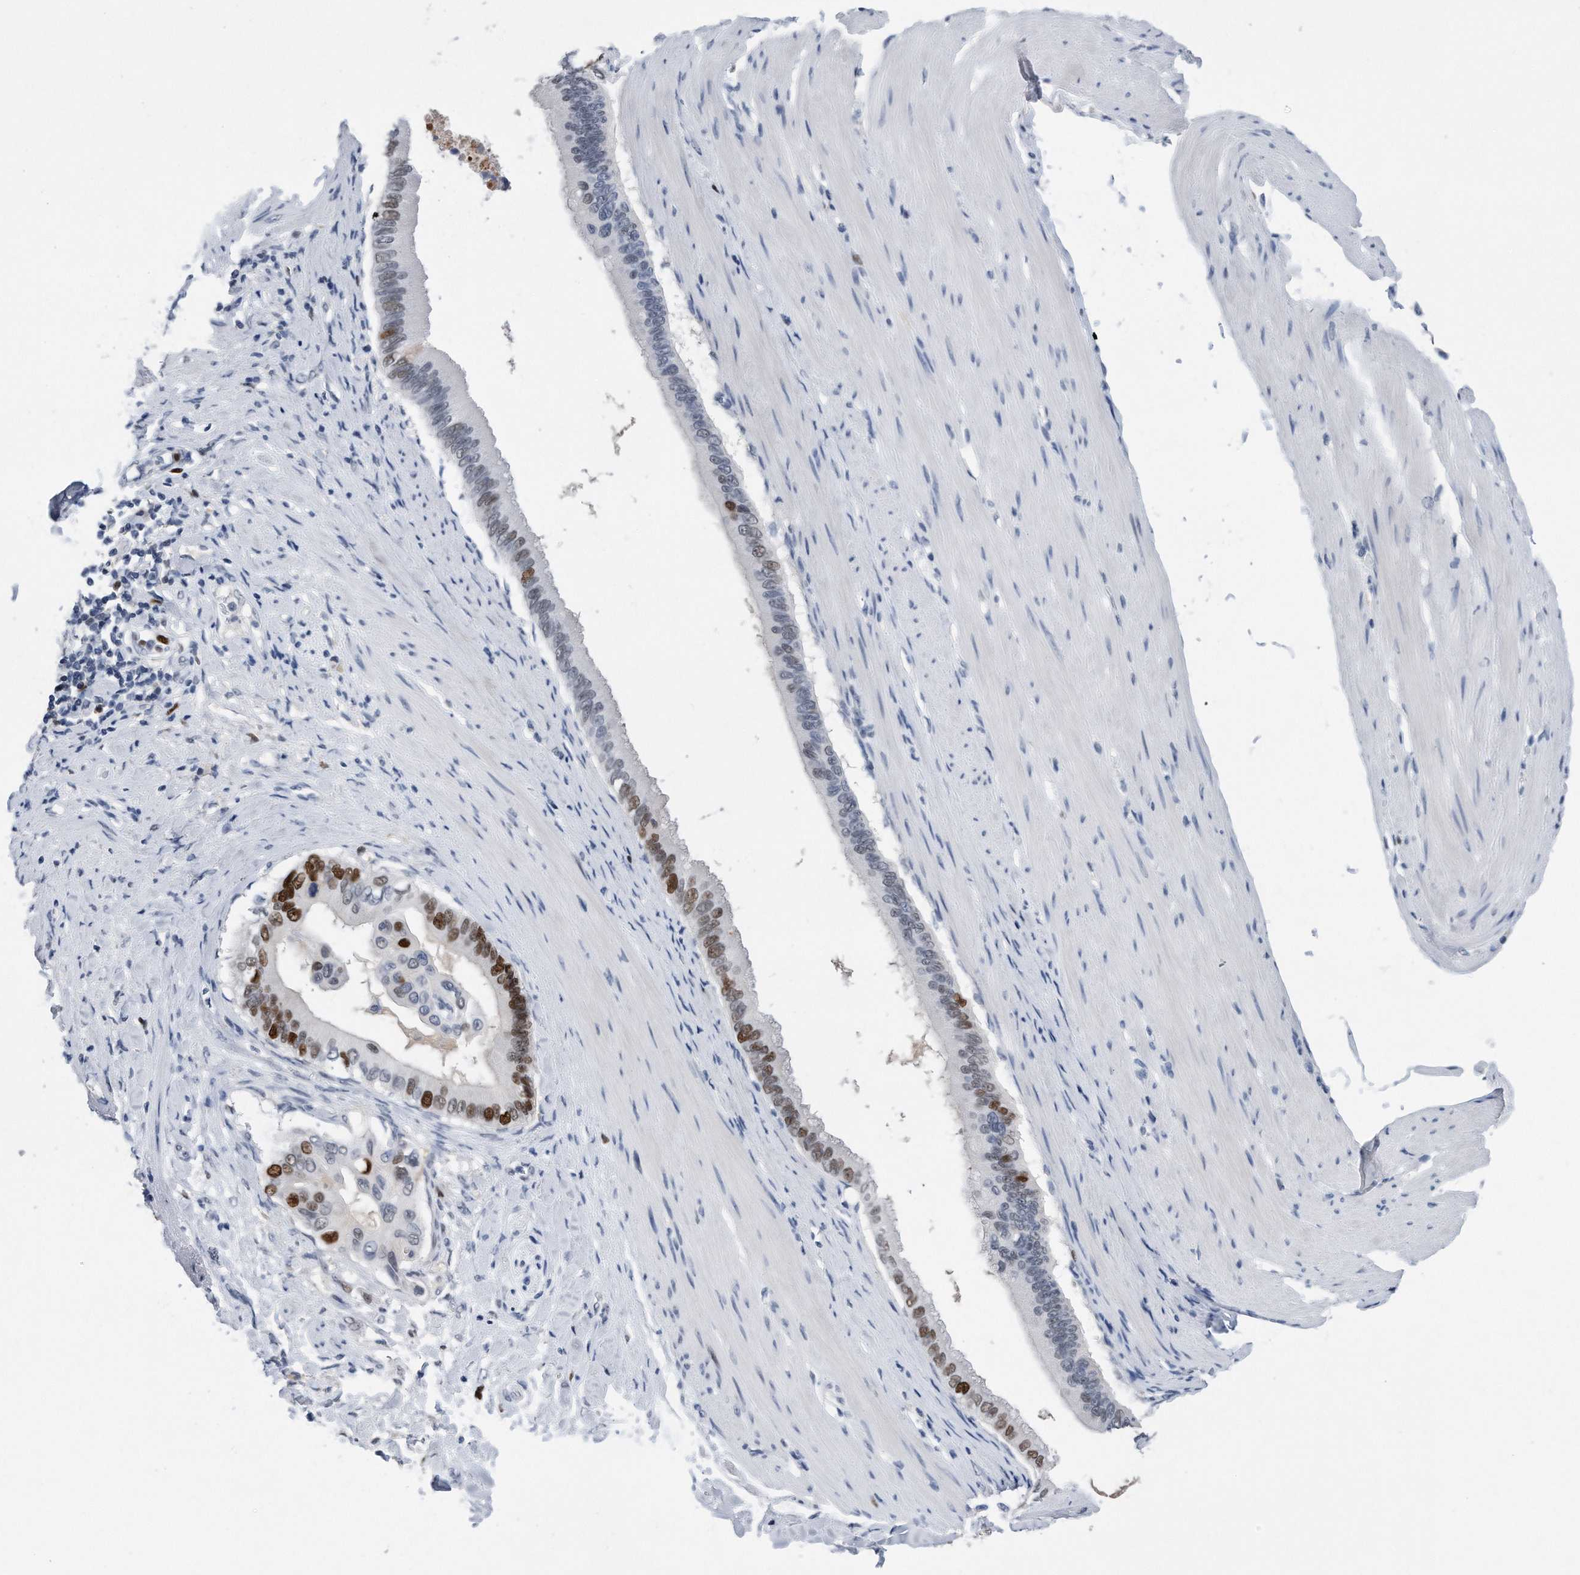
{"staining": {"intensity": "strong", "quantity": ">75%", "location": "nuclear"}, "tissue": "pancreatic cancer", "cell_type": "Tumor cells", "image_type": "cancer", "snomed": [{"axis": "morphology", "description": "Adenocarcinoma, NOS"}, {"axis": "topography", "description": "Pancreas"}], "caption": "Immunohistochemical staining of human pancreatic cancer (adenocarcinoma) reveals high levels of strong nuclear staining in approximately >75% of tumor cells. (Stains: DAB (3,3'-diaminobenzidine) in brown, nuclei in blue, Microscopy: brightfield microscopy at high magnification).", "gene": "PCNA", "patient": {"sex": "female", "age": 56}}